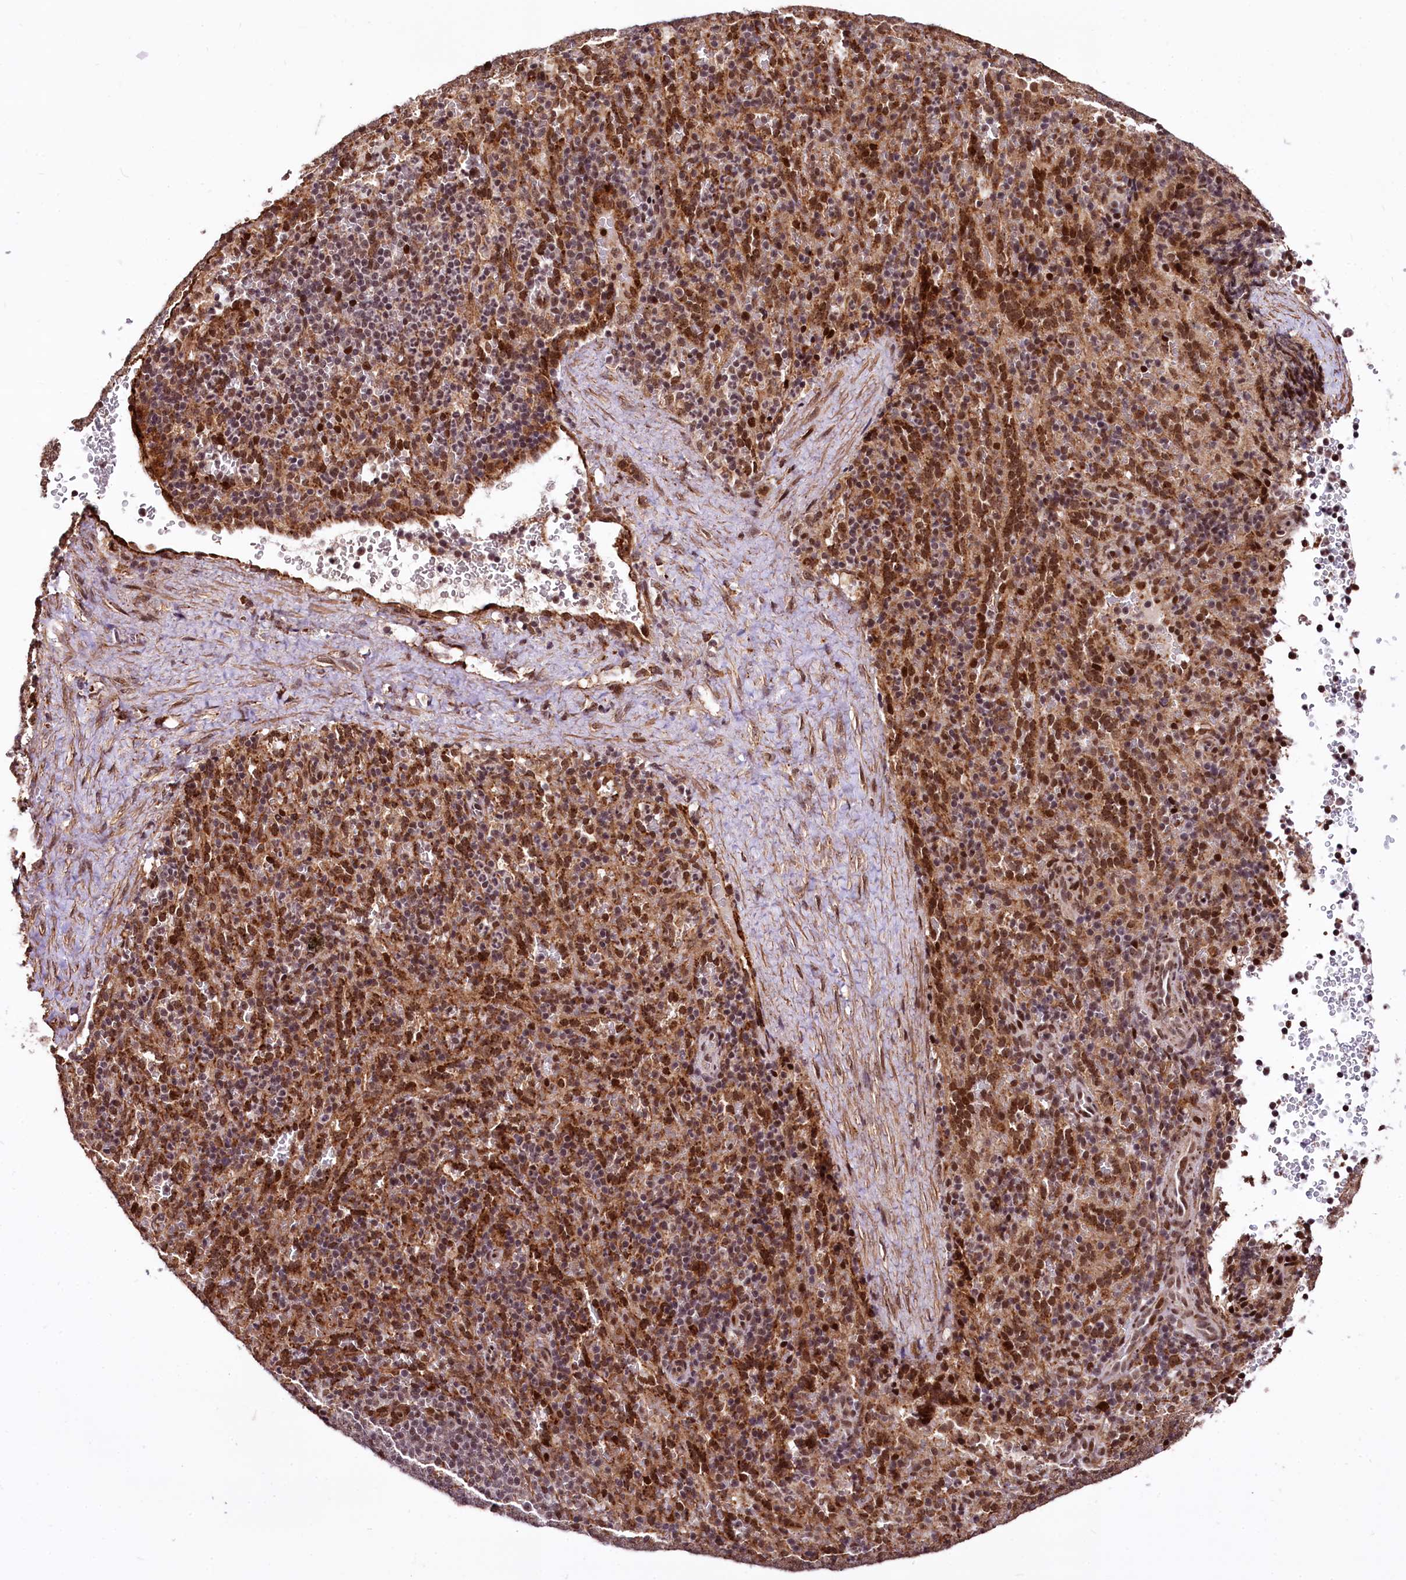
{"staining": {"intensity": "moderate", "quantity": "25%-75%", "location": "cytoplasmic/membranous,nuclear"}, "tissue": "spleen", "cell_type": "Cells in red pulp", "image_type": "normal", "snomed": [{"axis": "morphology", "description": "Normal tissue, NOS"}, {"axis": "topography", "description": "Spleen"}], "caption": "Immunohistochemical staining of benign spleen demonstrates 25%-75% levels of moderate cytoplasmic/membranous,nuclear protein expression in approximately 25%-75% of cells in red pulp.", "gene": "PDS5B", "patient": {"sex": "female", "age": 21}}